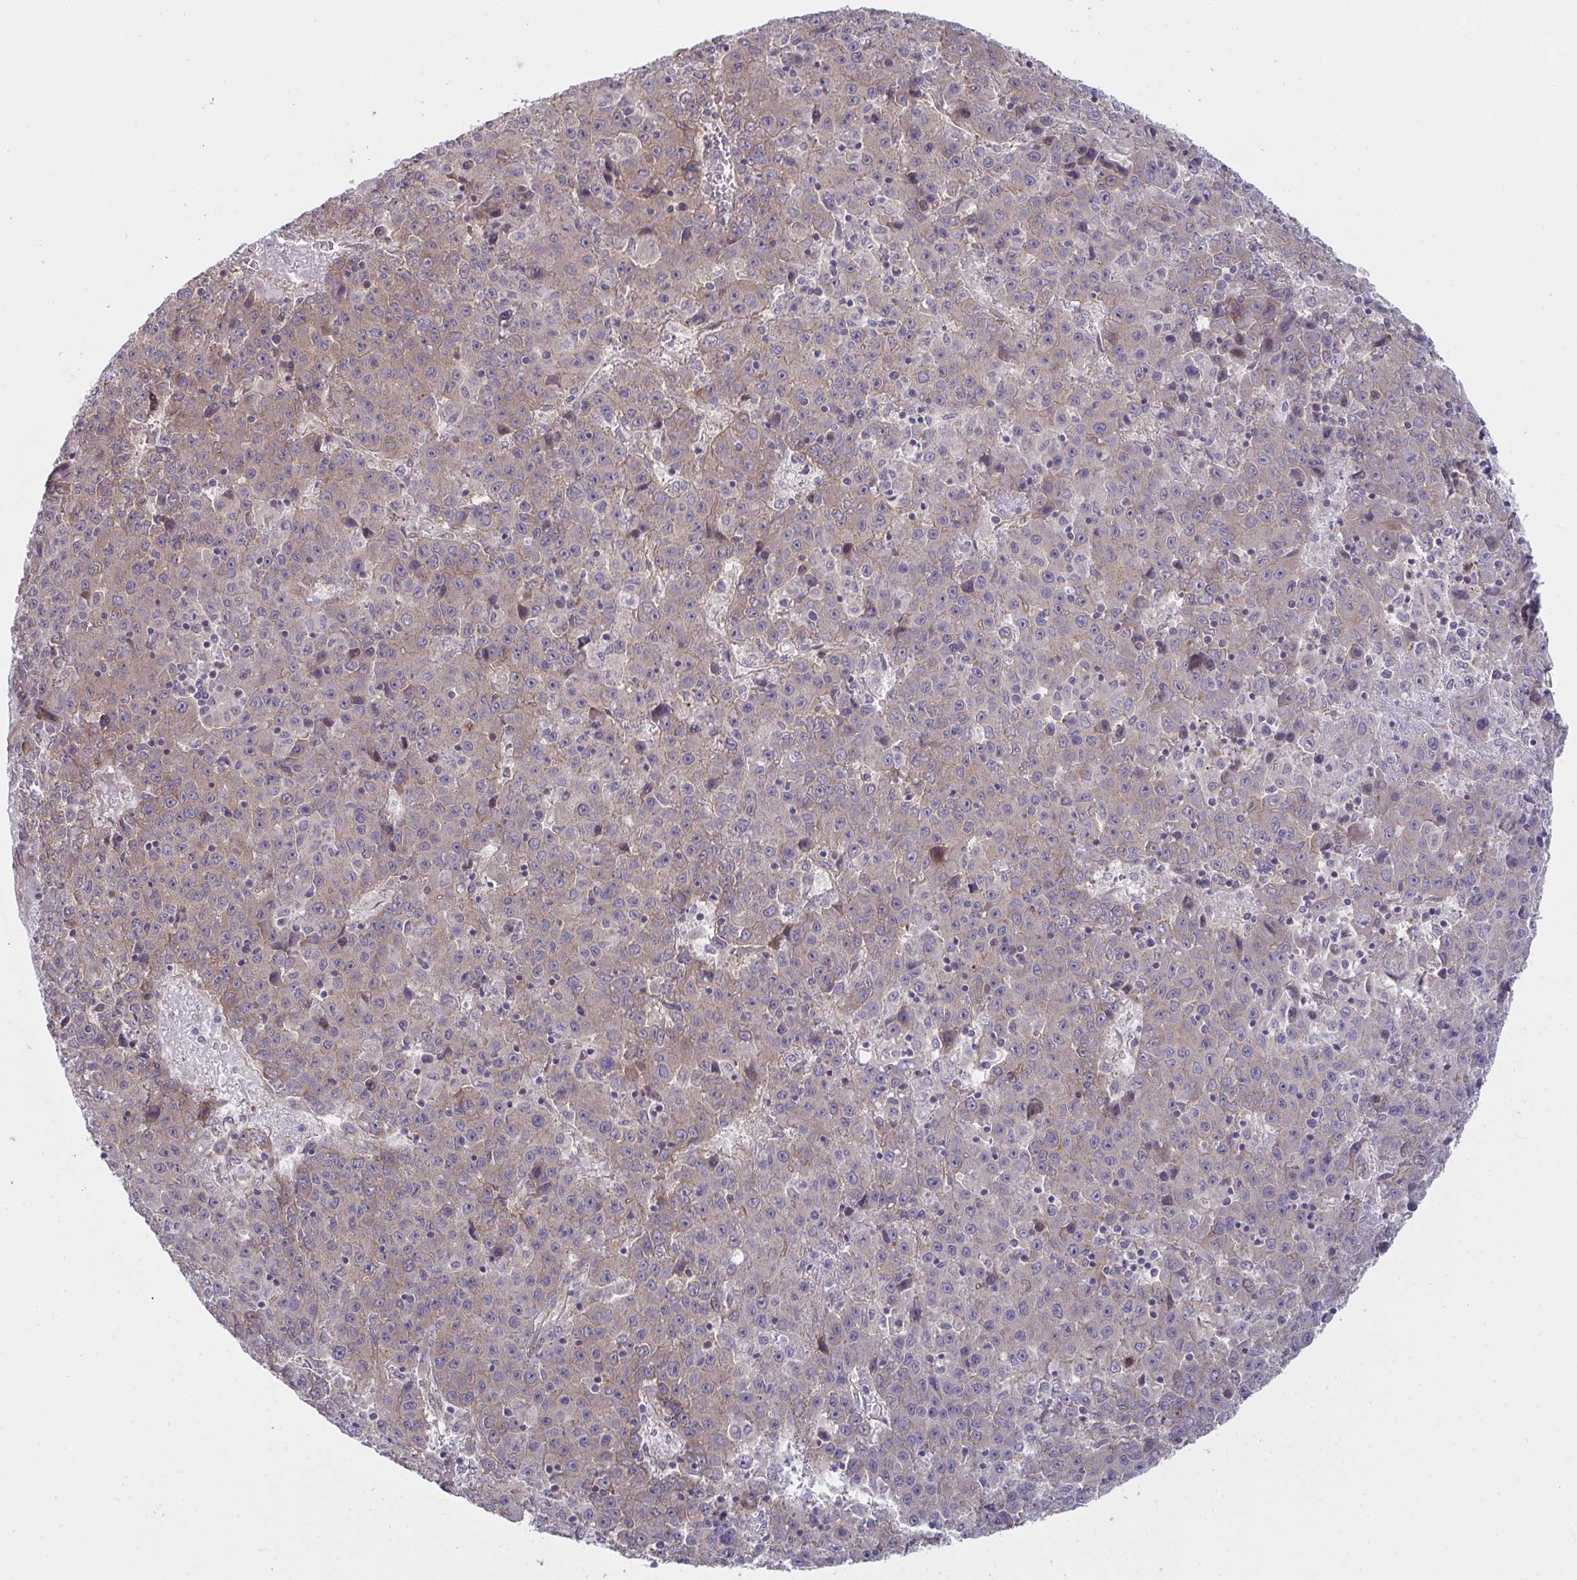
{"staining": {"intensity": "moderate", "quantity": "25%-75%", "location": "cytoplasmic/membranous"}, "tissue": "liver cancer", "cell_type": "Tumor cells", "image_type": "cancer", "snomed": [{"axis": "morphology", "description": "Carcinoma, Hepatocellular, NOS"}, {"axis": "topography", "description": "Liver"}], "caption": "Immunohistochemical staining of hepatocellular carcinoma (liver) exhibits moderate cytoplasmic/membranous protein staining in about 25%-75% of tumor cells. (brown staining indicates protein expression, while blue staining denotes nuclei).", "gene": "CASP9", "patient": {"sex": "female", "age": 53}}